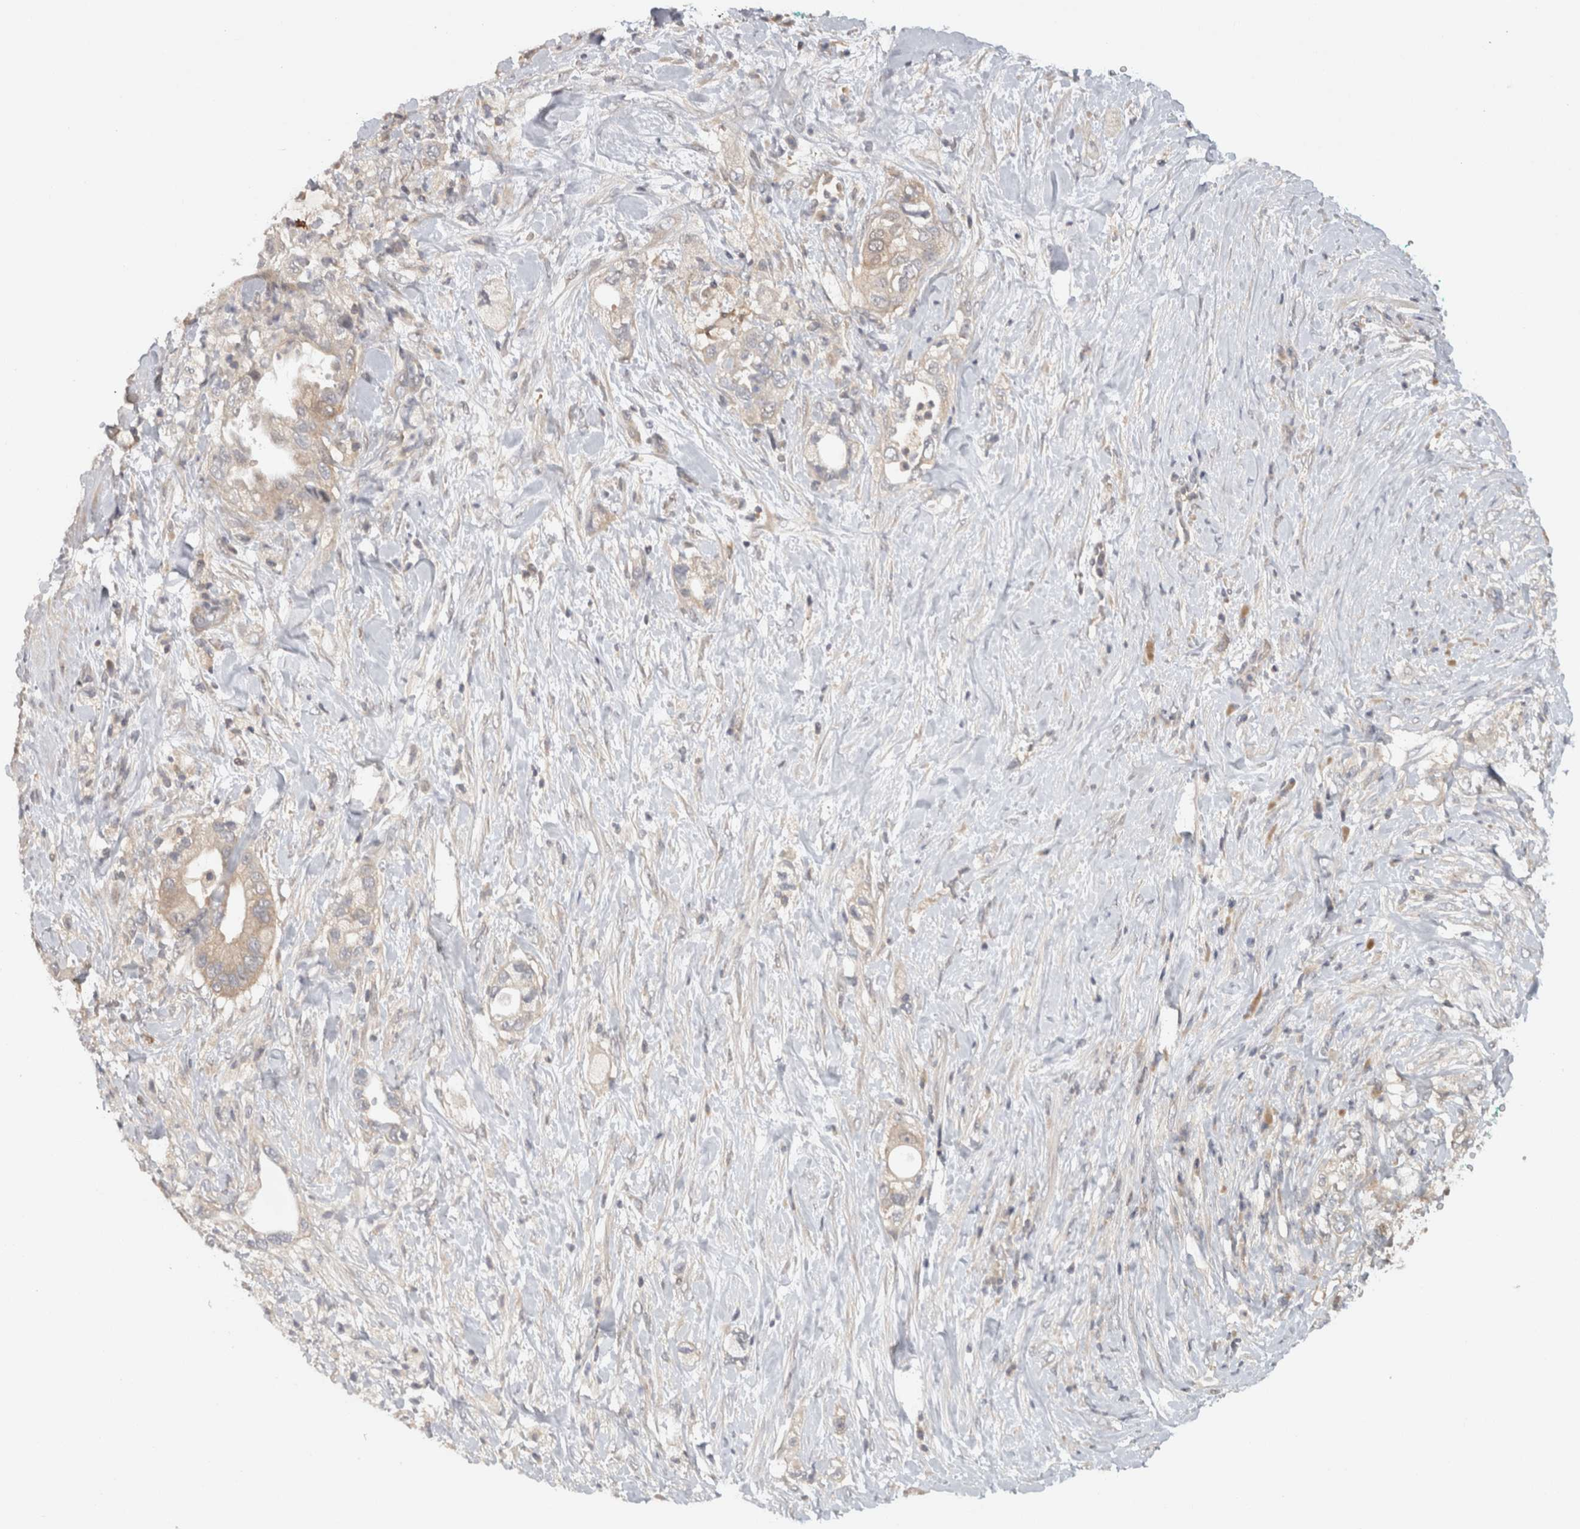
{"staining": {"intensity": "moderate", "quantity": ">75%", "location": "cytoplasmic/membranous"}, "tissue": "pancreatic cancer", "cell_type": "Tumor cells", "image_type": "cancer", "snomed": [{"axis": "morphology", "description": "Adenocarcinoma, NOS"}, {"axis": "topography", "description": "Pancreas"}], "caption": "A histopathology image of human pancreatic cancer stained for a protein exhibits moderate cytoplasmic/membranous brown staining in tumor cells.", "gene": "ACAT2", "patient": {"sex": "male", "age": 53}}